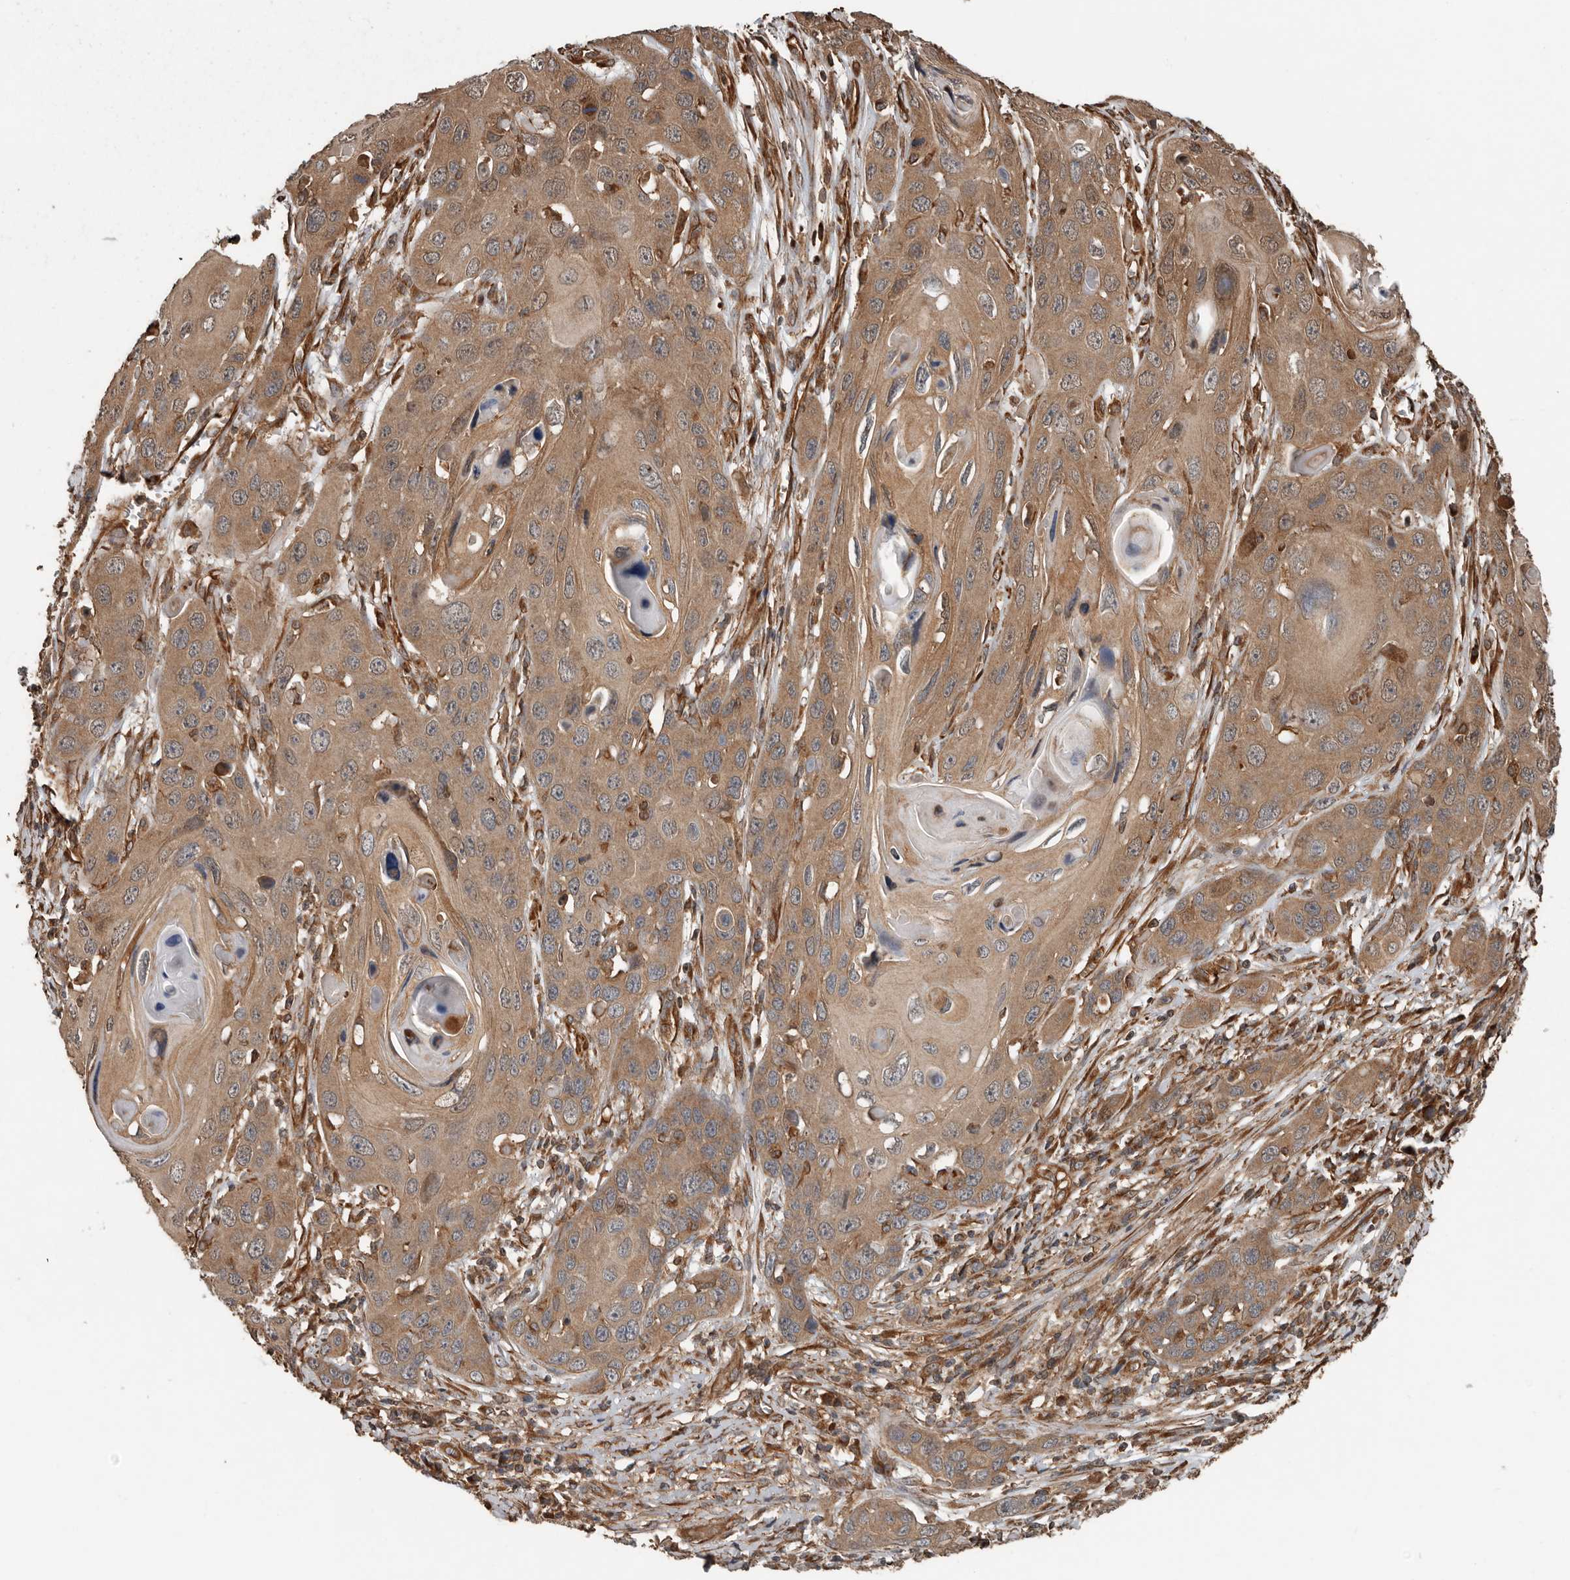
{"staining": {"intensity": "moderate", "quantity": ">75%", "location": "cytoplasmic/membranous"}, "tissue": "skin cancer", "cell_type": "Tumor cells", "image_type": "cancer", "snomed": [{"axis": "morphology", "description": "Squamous cell carcinoma, NOS"}, {"axis": "topography", "description": "Skin"}], "caption": "DAB (3,3'-diaminobenzidine) immunohistochemical staining of human skin cancer exhibits moderate cytoplasmic/membranous protein expression in about >75% of tumor cells.", "gene": "YOD1", "patient": {"sex": "male", "age": 55}}